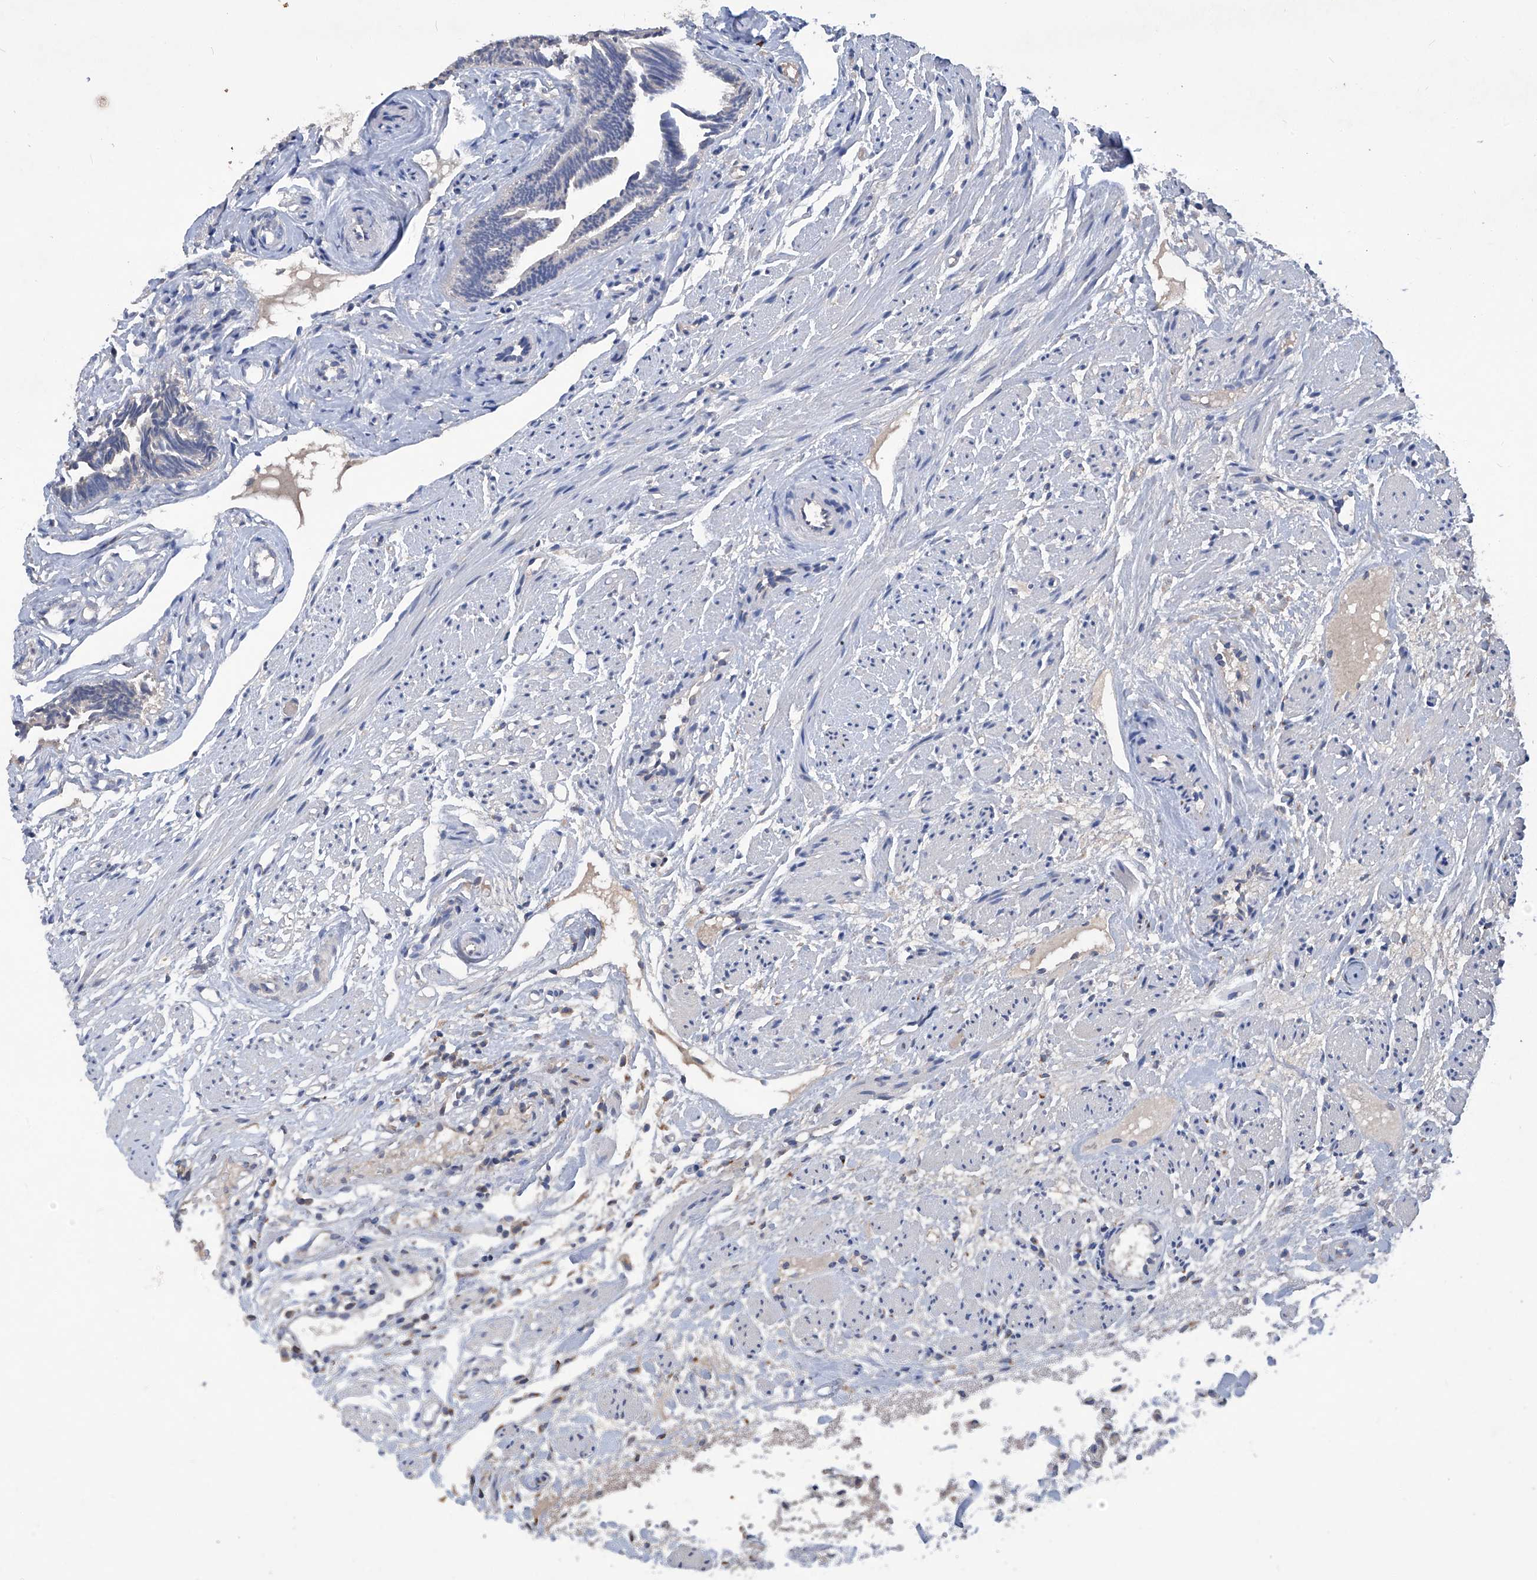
{"staining": {"intensity": "weak", "quantity": "25%-75%", "location": "cytoplasmic/membranous"}, "tissue": "fallopian tube", "cell_type": "Glandular cells", "image_type": "normal", "snomed": [{"axis": "morphology", "description": "Normal tissue, NOS"}, {"axis": "topography", "description": "Fallopian tube"}], "caption": "Brown immunohistochemical staining in normal fallopian tube displays weak cytoplasmic/membranous positivity in about 25%-75% of glandular cells.", "gene": "PCSK5", "patient": {"sex": "female", "age": 39}}